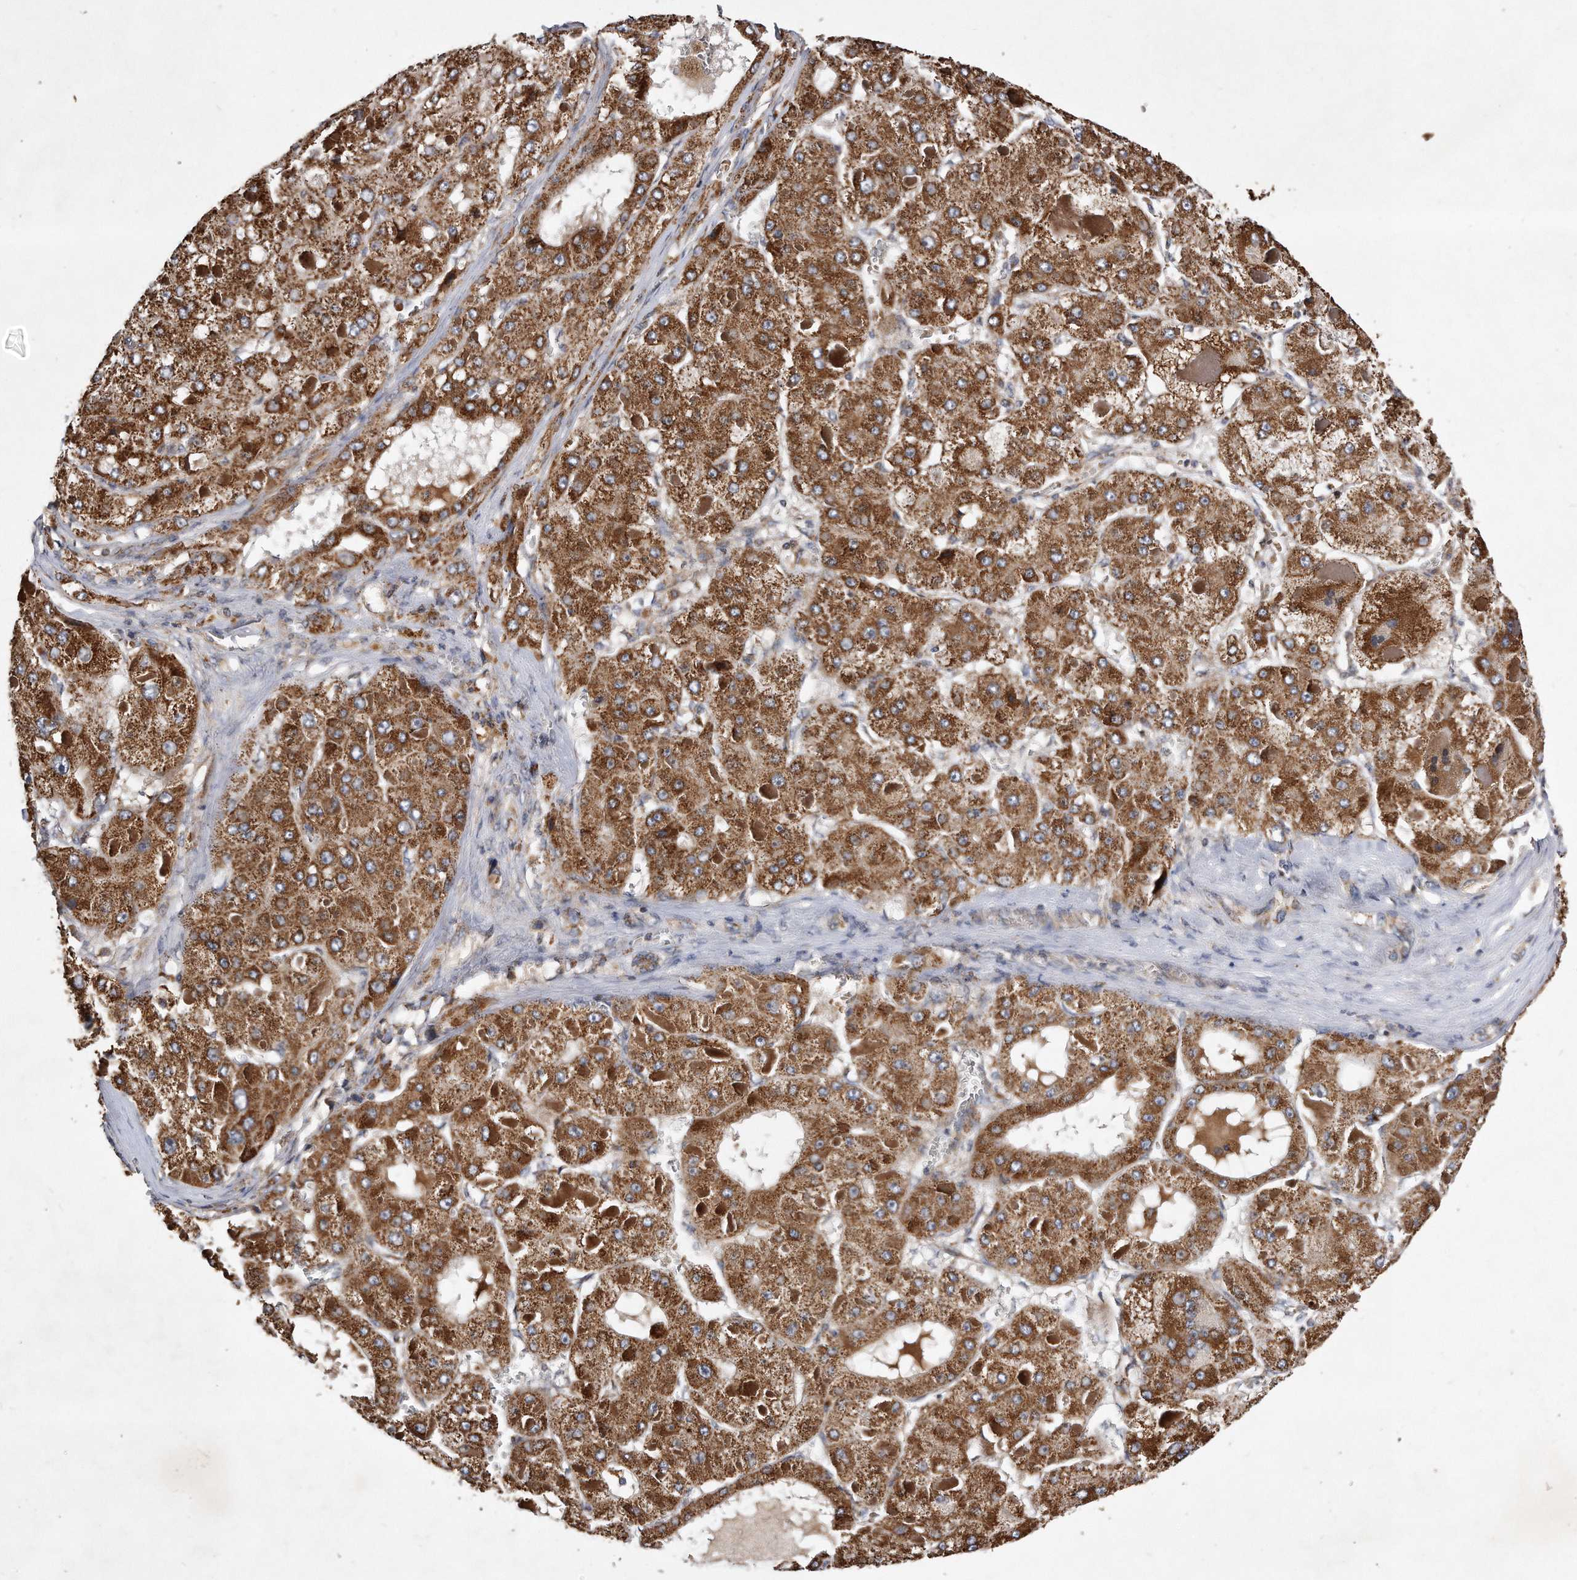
{"staining": {"intensity": "strong", "quantity": ">75%", "location": "cytoplasmic/membranous"}, "tissue": "liver cancer", "cell_type": "Tumor cells", "image_type": "cancer", "snomed": [{"axis": "morphology", "description": "Carcinoma, Hepatocellular, NOS"}, {"axis": "topography", "description": "Liver"}], "caption": "Tumor cells display strong cytoplasmic/membranous positivity in approximately >75% of cells in liver cancer.", "gene": "PPP5C", "patient": {"sex": "female", "age": 73}}